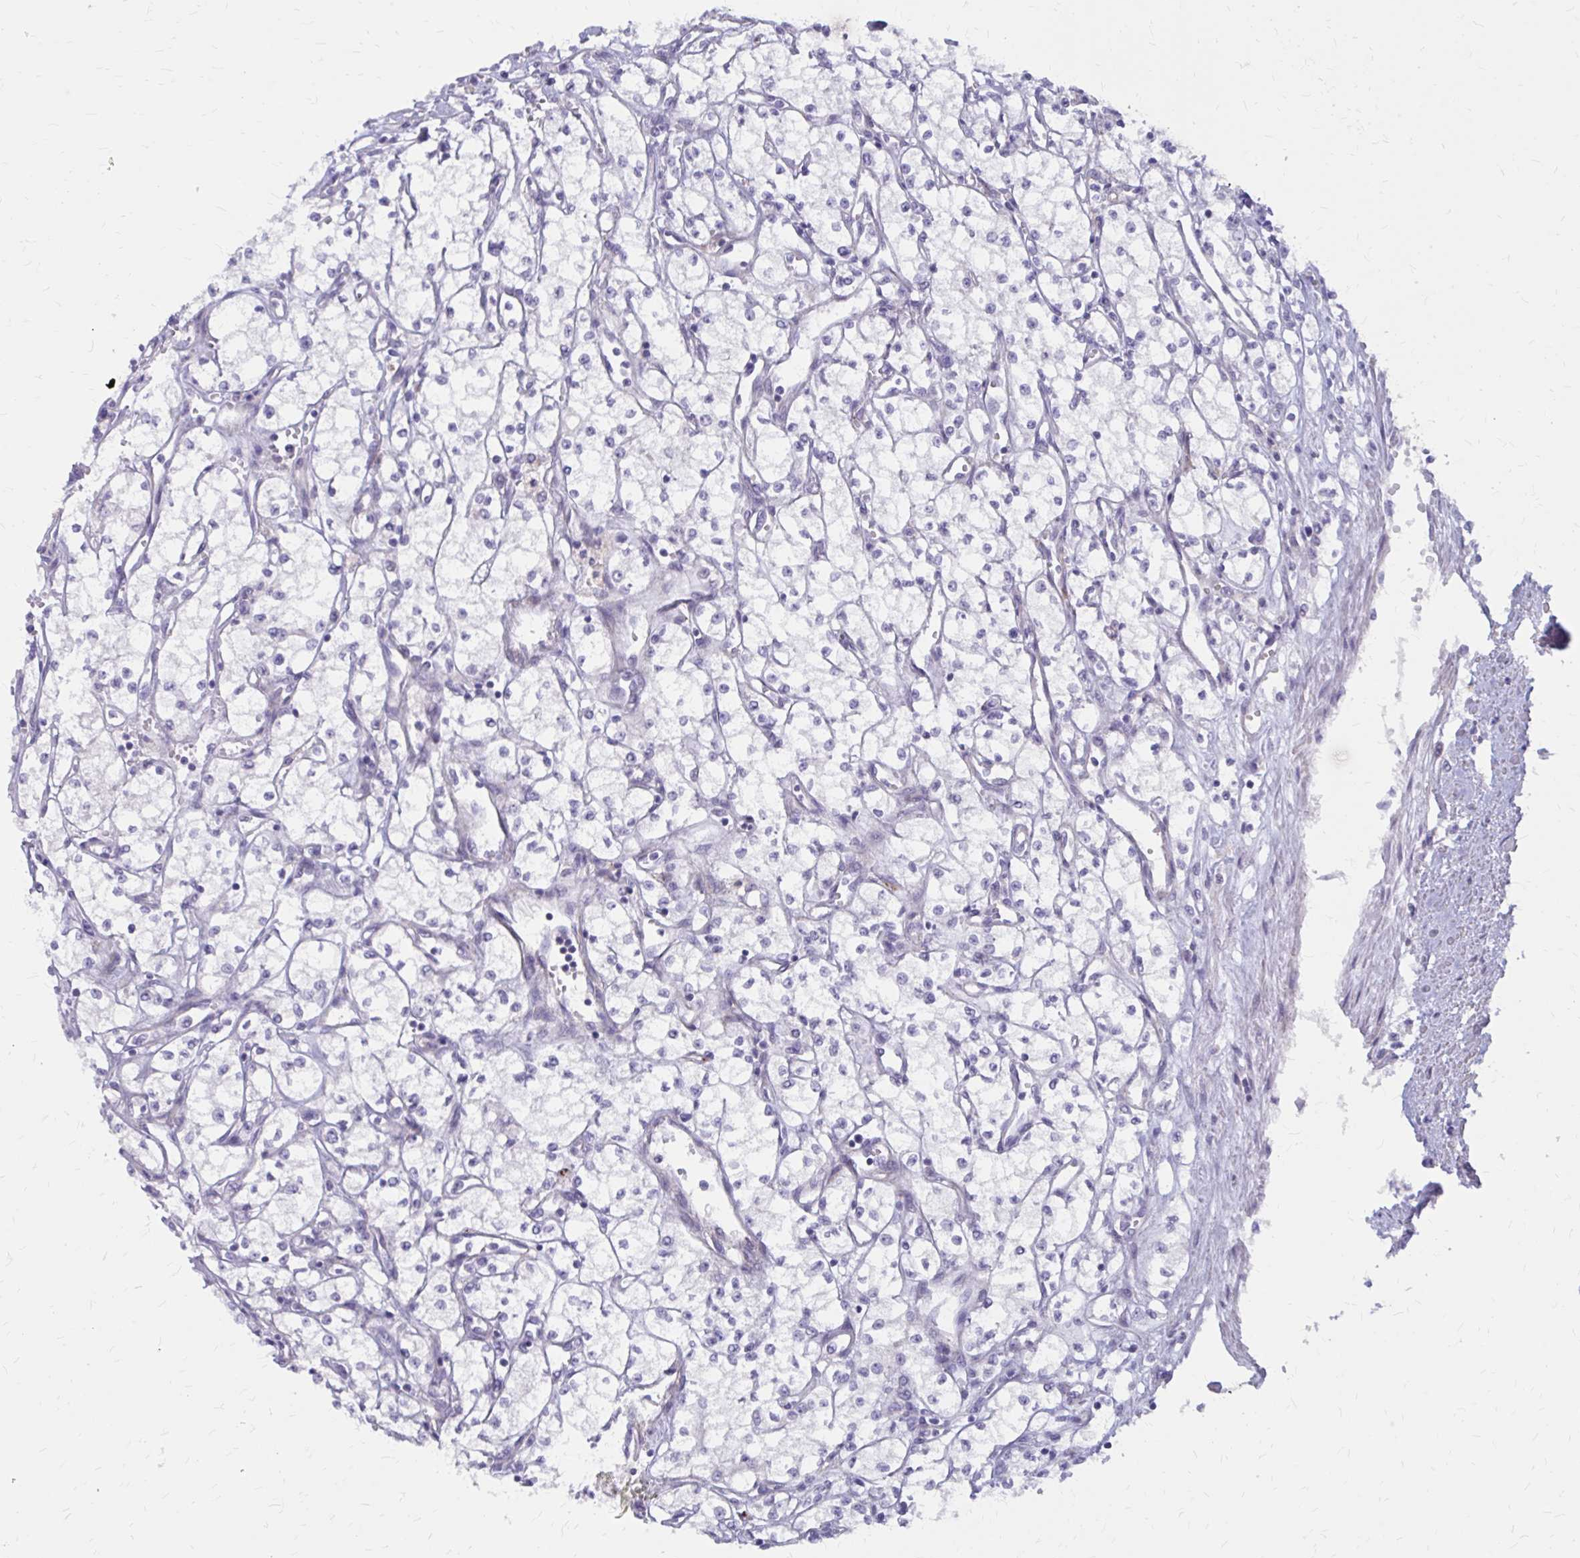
{"staining": {"intensity": "negative", "quantity": "none", "location": "none"}, "tissue": "renal cancer", "cell_type": "Tumor cells", "image_type": "cancer", "snomed": [{"axis": "morphology", "description": "Adenocarcinoma, NOS"}, {"axis": "topography", "description": "Kidney"}], "caption": "Protein analysis of renal cancer demonstrates no significant staining in tumor cells. Nuclei are stained in blue.", "gene": "GLYATL2", "patient": {"sex": "male", "age": 59}}